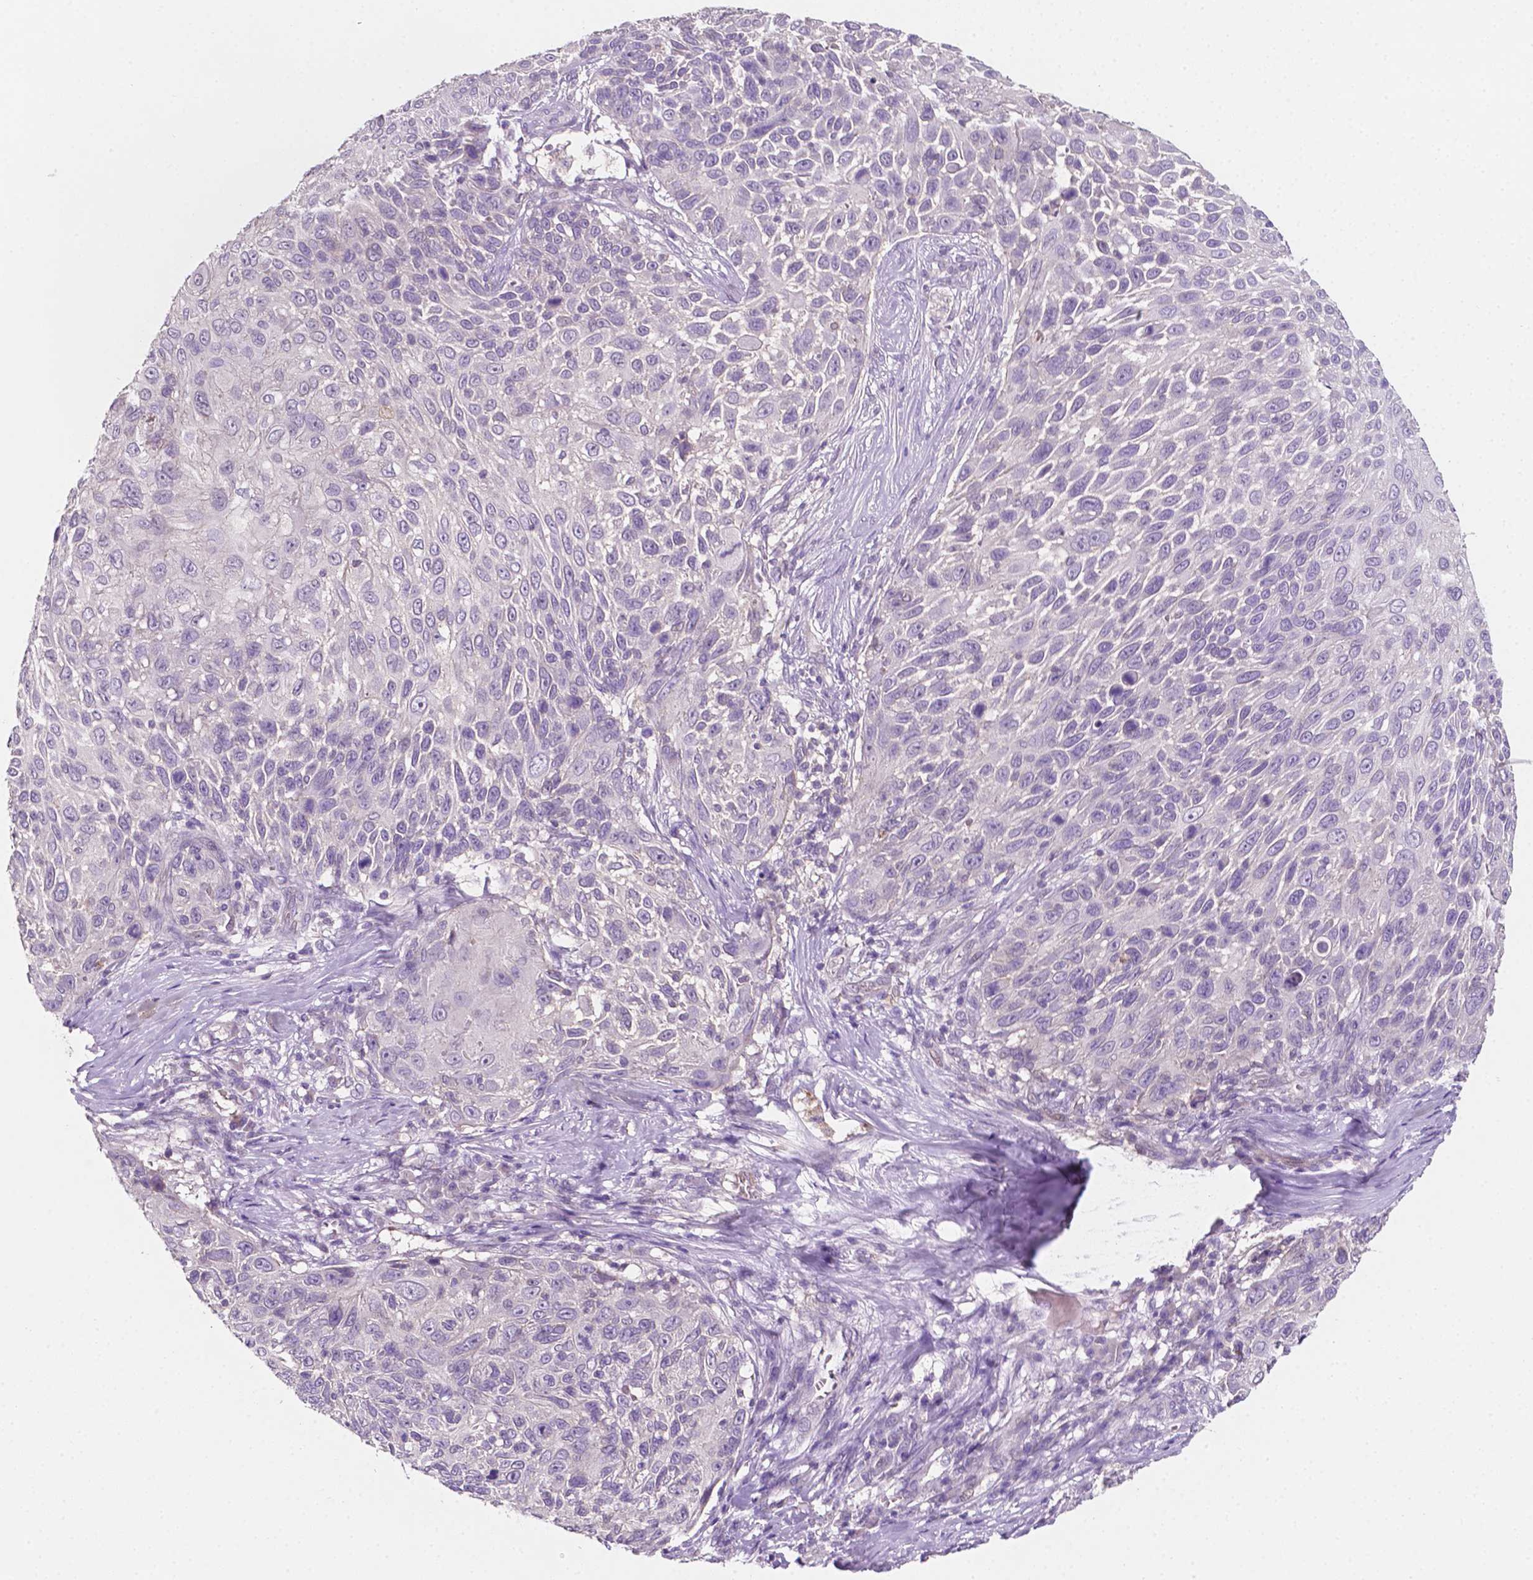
{"staining": {"intensity": "negative", "quantity": "none", "location": "none"}, "tissue": "skin cancer", "cell_type": "Tumor cells", "image_type": "cancer", "snomed": [{"axis": "morphology", "description": "Squamous cell carcinoma, NOS"}, {"axis": "topography", "description": "Skin"}], "caption": "Photomicrograph shows no protein positivity in tumor cells of squamous cell carcinoma (skin) tissue.", "gene": "EGFR", "patient": {"sex": "male", "age": 92}}